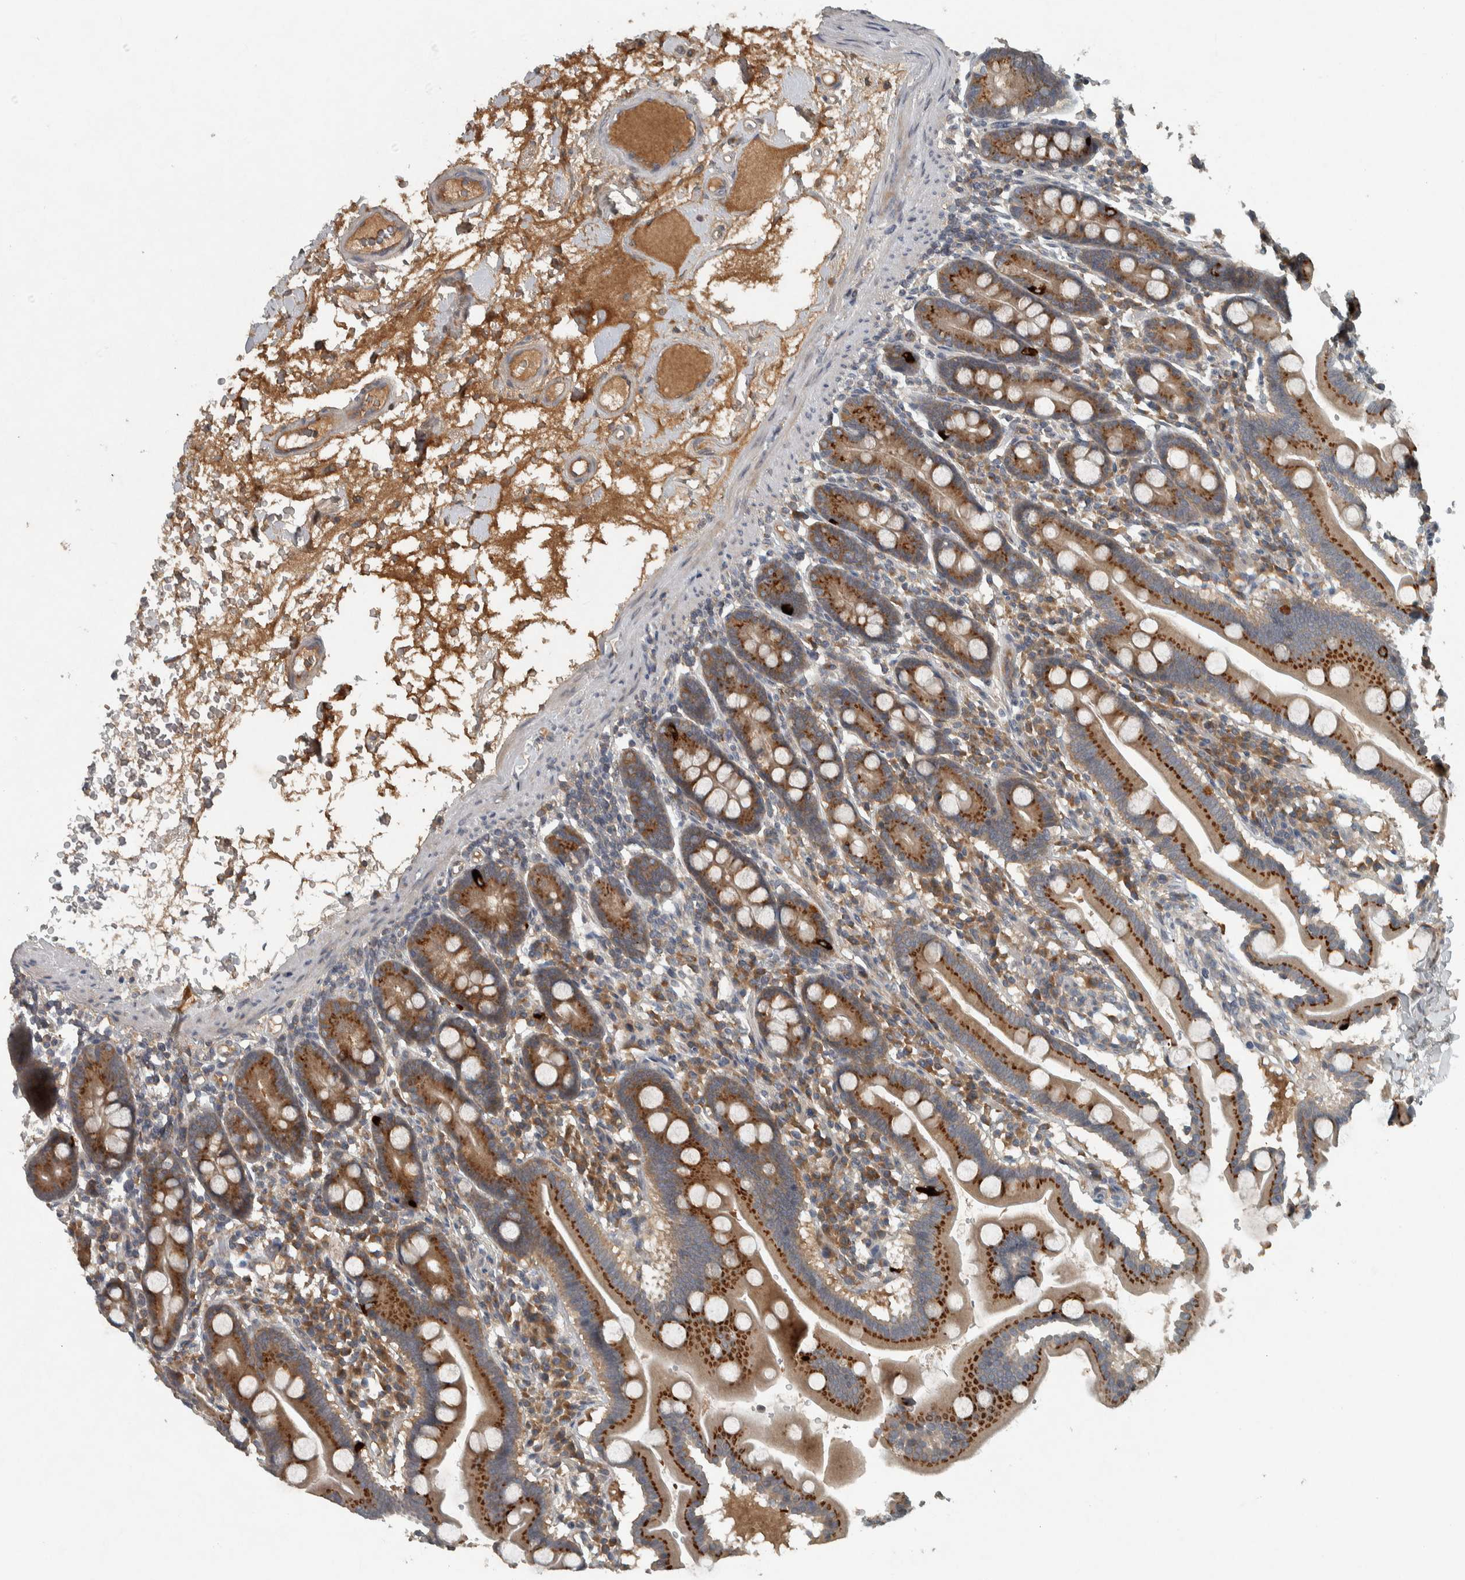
{"staining": {"intensity": "strong", "quantity": "25%-75%", "location": "cytoplasmic/membranous"}, "tissue": "duodenum", "cell_type": "Glandular cells", "image_type": "normal", "snomed": [{"axis": "morphology", "description": "Normal tissue, NOS"}, {"axis": "topography", "description": "Duodenum"}], "caption": "Immunohistochemical staining of benign duodenum shows high levels of strong cytoplasmic/membranous staining in about 25%-75% of glandular cells.", "gene": "CLCN2", "patient": {"sex": "male", "age": 50}}